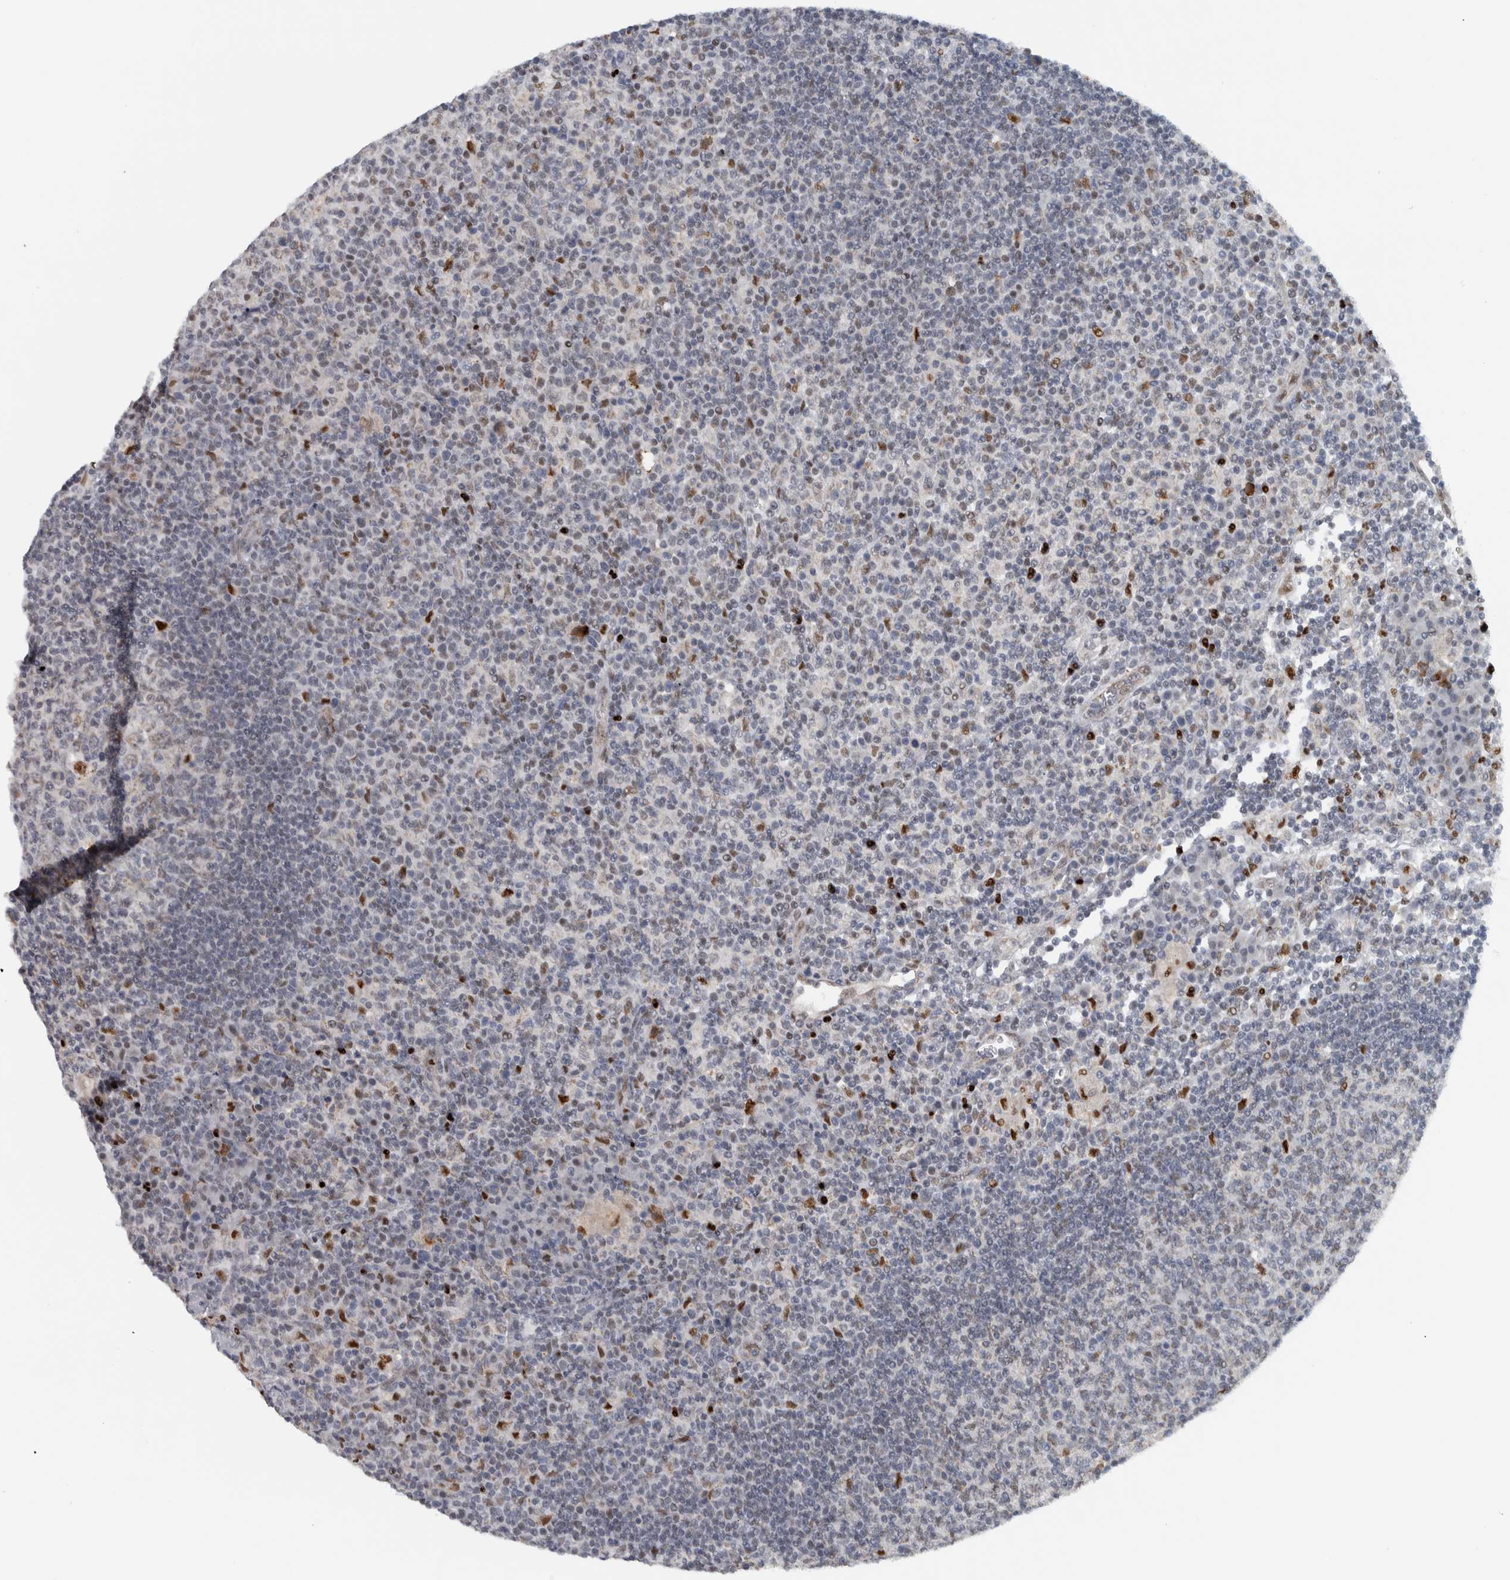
{"staining": {"intensity": "negative", "quantity": "none", "location": "none"}, "tissue": "lymph node", "cell_type": "Germinal center cells", "image_type": "normal", "snomed": [{"axis": "morphology", "description": "Normal tissue, NOS"}, {"axis": "morphology", "description": "Inflammation, NOS"}, {"axis": "topography", "description": "Lymph node"}], "caption": "A high-resolution micrograph shows IHC staining of normal lymph node, which exhibits no significant staining in germinal center cells.", "gene": "ADPRM", "patient": {"sex": "male", "age": 55}}